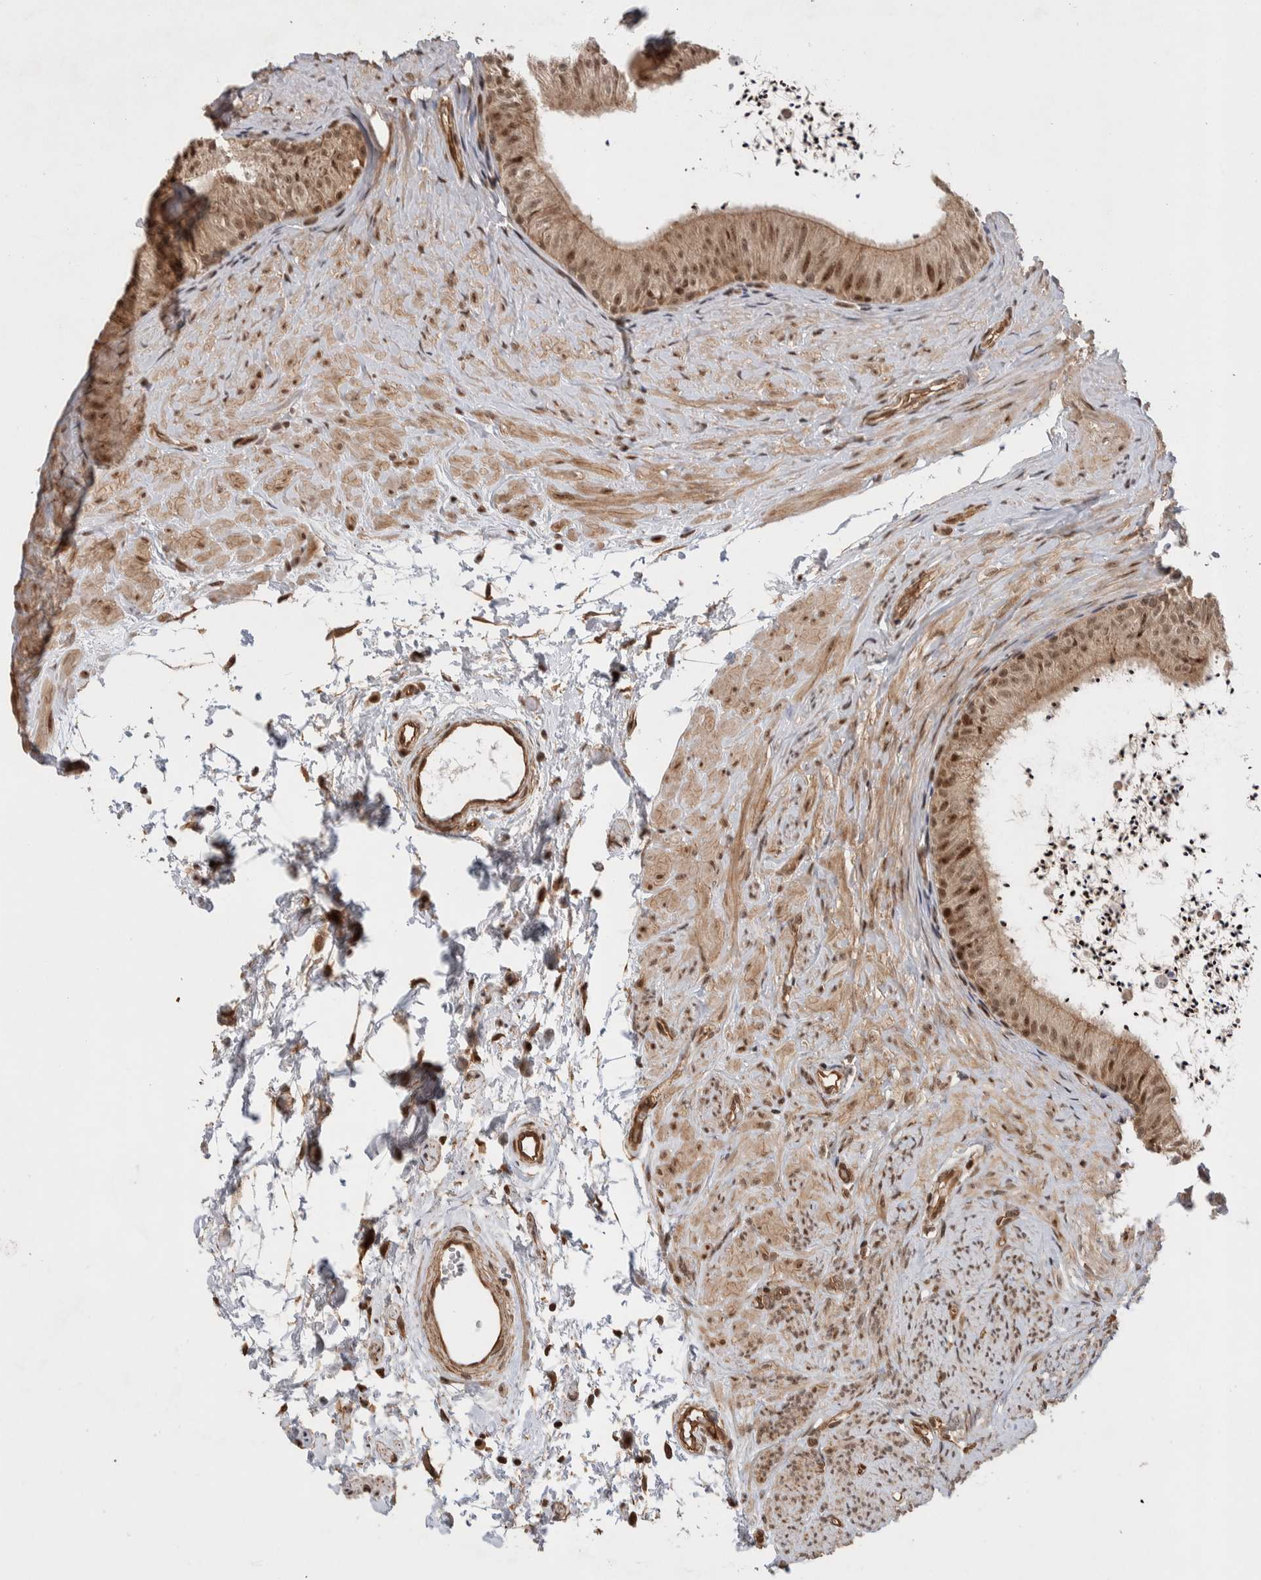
{"staining": {"intensity": "moderate", "quantity": ">75%", "location": "cytoplasmic/membranous,nuclear"}, "tissue": "epididymis", "cell_type": "Glandular cells", "image_type": "normal", "snomed": [{"axis": "morphology", "description": "Normal tissue, NOS"}, {"axis": "topography", "description": "Epididymis"}], "caption": "Benign epididymis exhibits moderate cytoplasmic/membranous,nuclear positivity in approximately >75% of glandular cells The protein is stained brown, and the nuclei are stained in blue (DAB IHC with brightfield microscopy, high magnification)..", "gene": "TOR1B", "patient": {"sex": "male", "age": 56}}